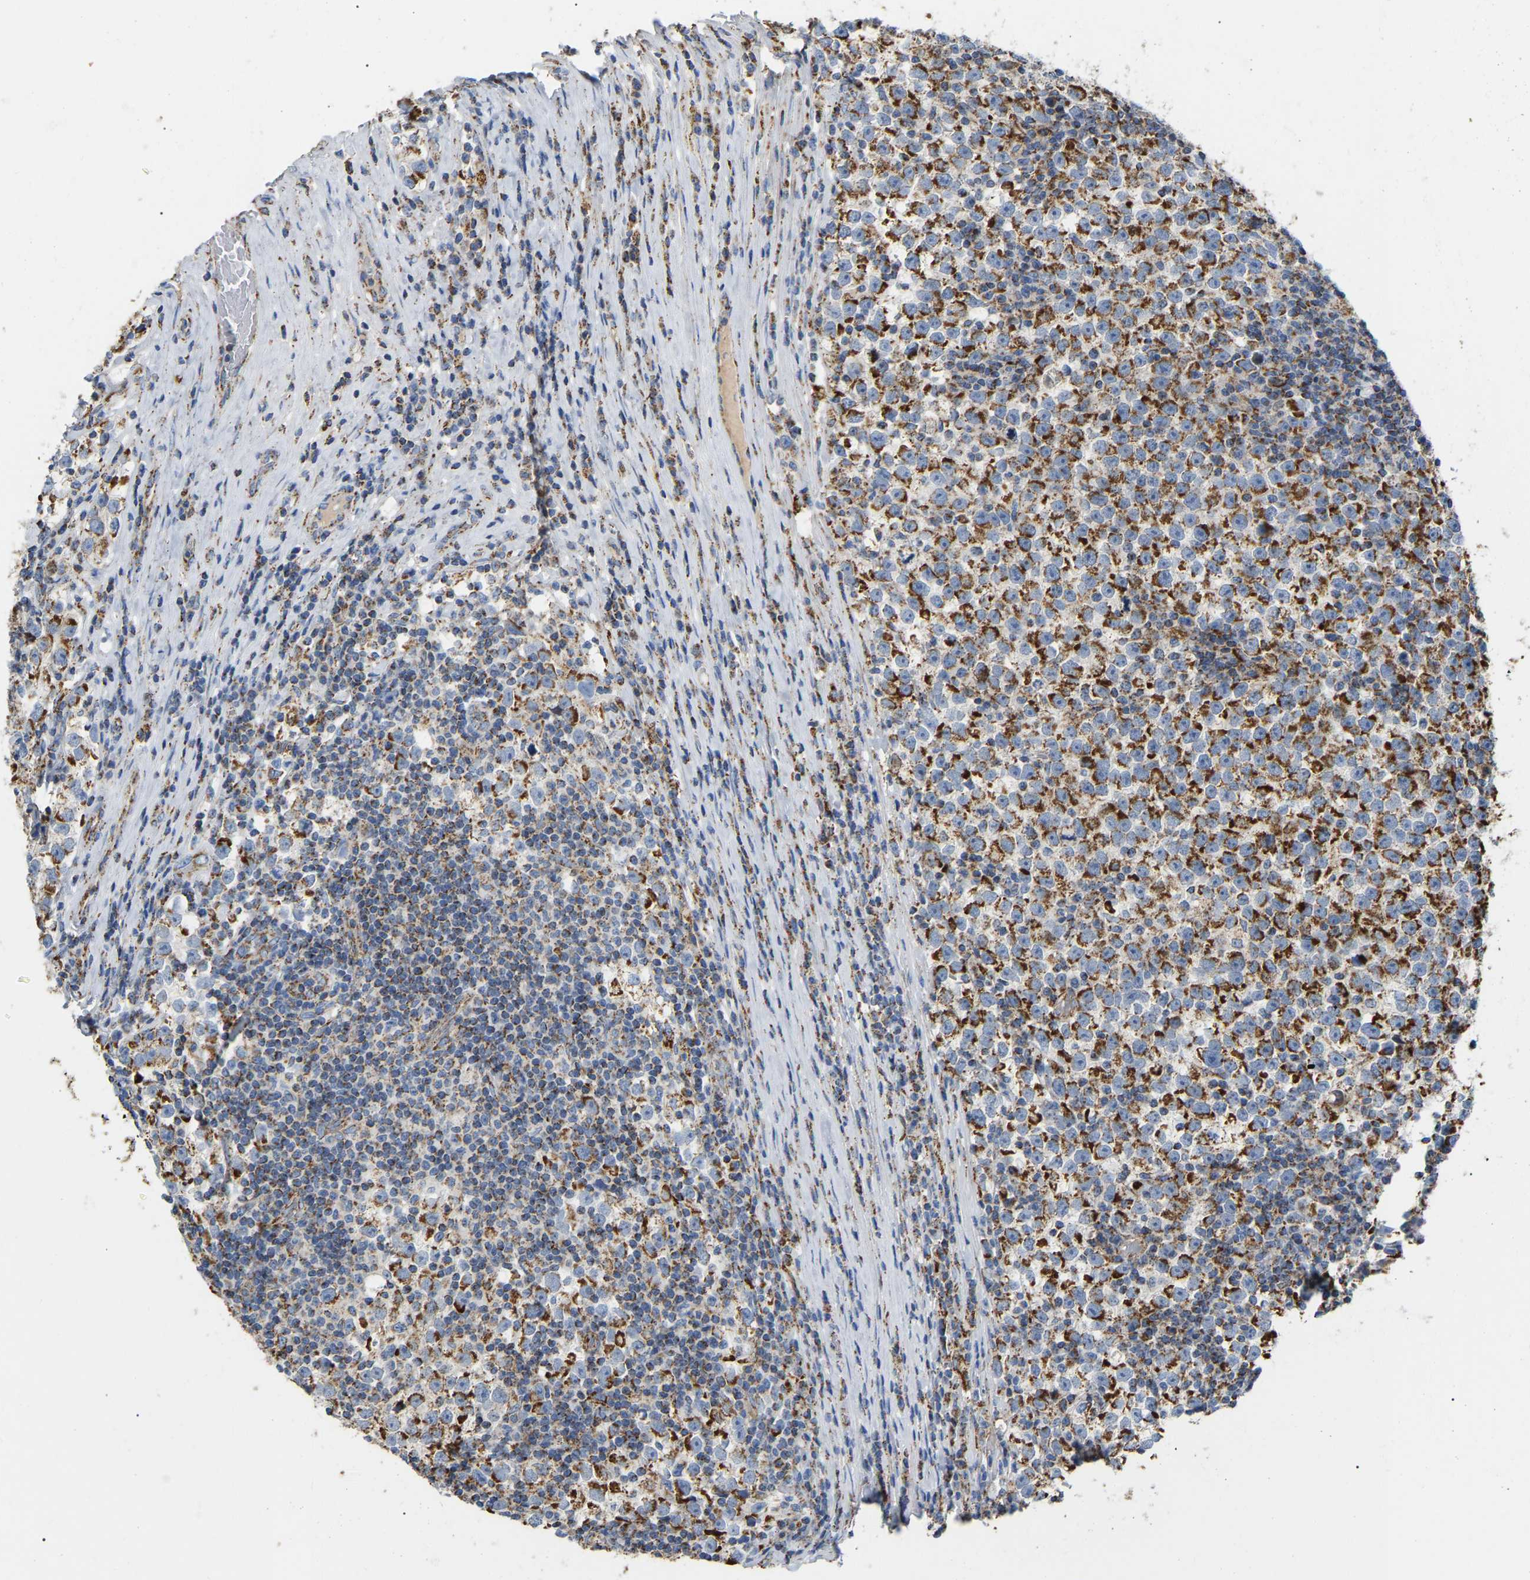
{"staining": {"intensity": "strong", "quantity": ">75%", "location": "cytoplasmic/membranous"}, "tissue": "testis cancer", "cell_type": "Tumor cells", "image_type": "cancer", "snomed": [{"axis": "morphology", "description": "Normal tissue, NOS"}, {"axis": "morphology", "description": "Seminoma, NOS"}, {"axis": "topography", "description": "Testis"}], "caption": "This micrograph reveals testis cancer (seminoma) stained with immunohistochemistry to label a protein in brown. The cytoplasmic/membranous of tumor cells show strong positivity for the protein. Nuclei are counter-stained blue.", "gene": "HIBADH", "patient": {"sex": "male", "age": 43}}